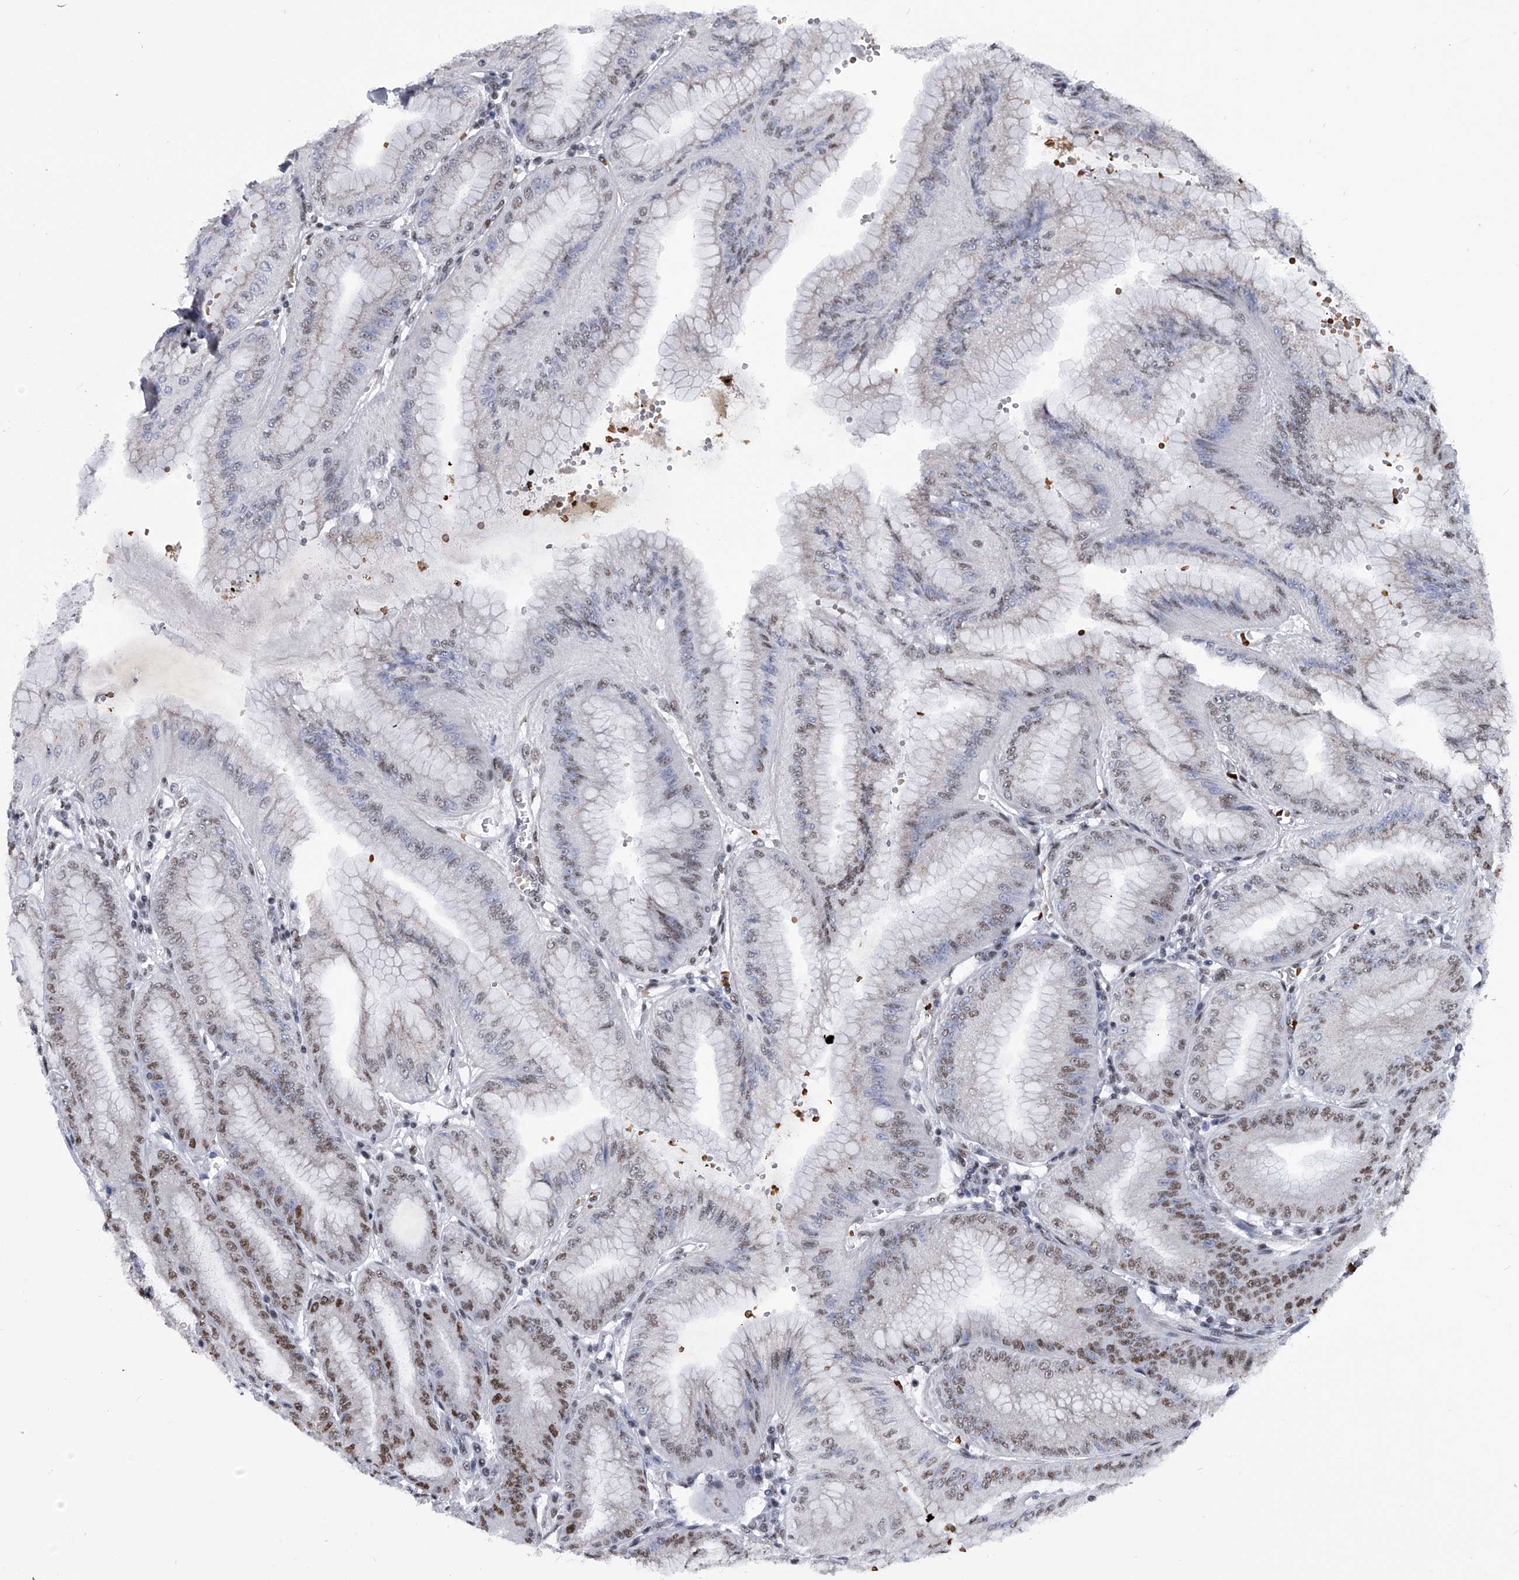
{"staining": {"intensity": "moderate", "quantity": "25%-75%", "location": "nuclear"}, "tissue": "stomach", "cell_type": "Glandular cells", "image_type": "normal", "snomed": [{"axis": "morphology", "description": "Normal tissue, NOS"}, {"axis": "topography", "description": "Stomach, lower"}], "caption": "High-power microscopy captured an immunohistochemistry (IHC) image of unremarkable stomach, revealing moderate nuclear expression in approximately 25%-75% of glandular cells.", "gene": "SIM2", "patient": {"sex": "male", "age": 71}}